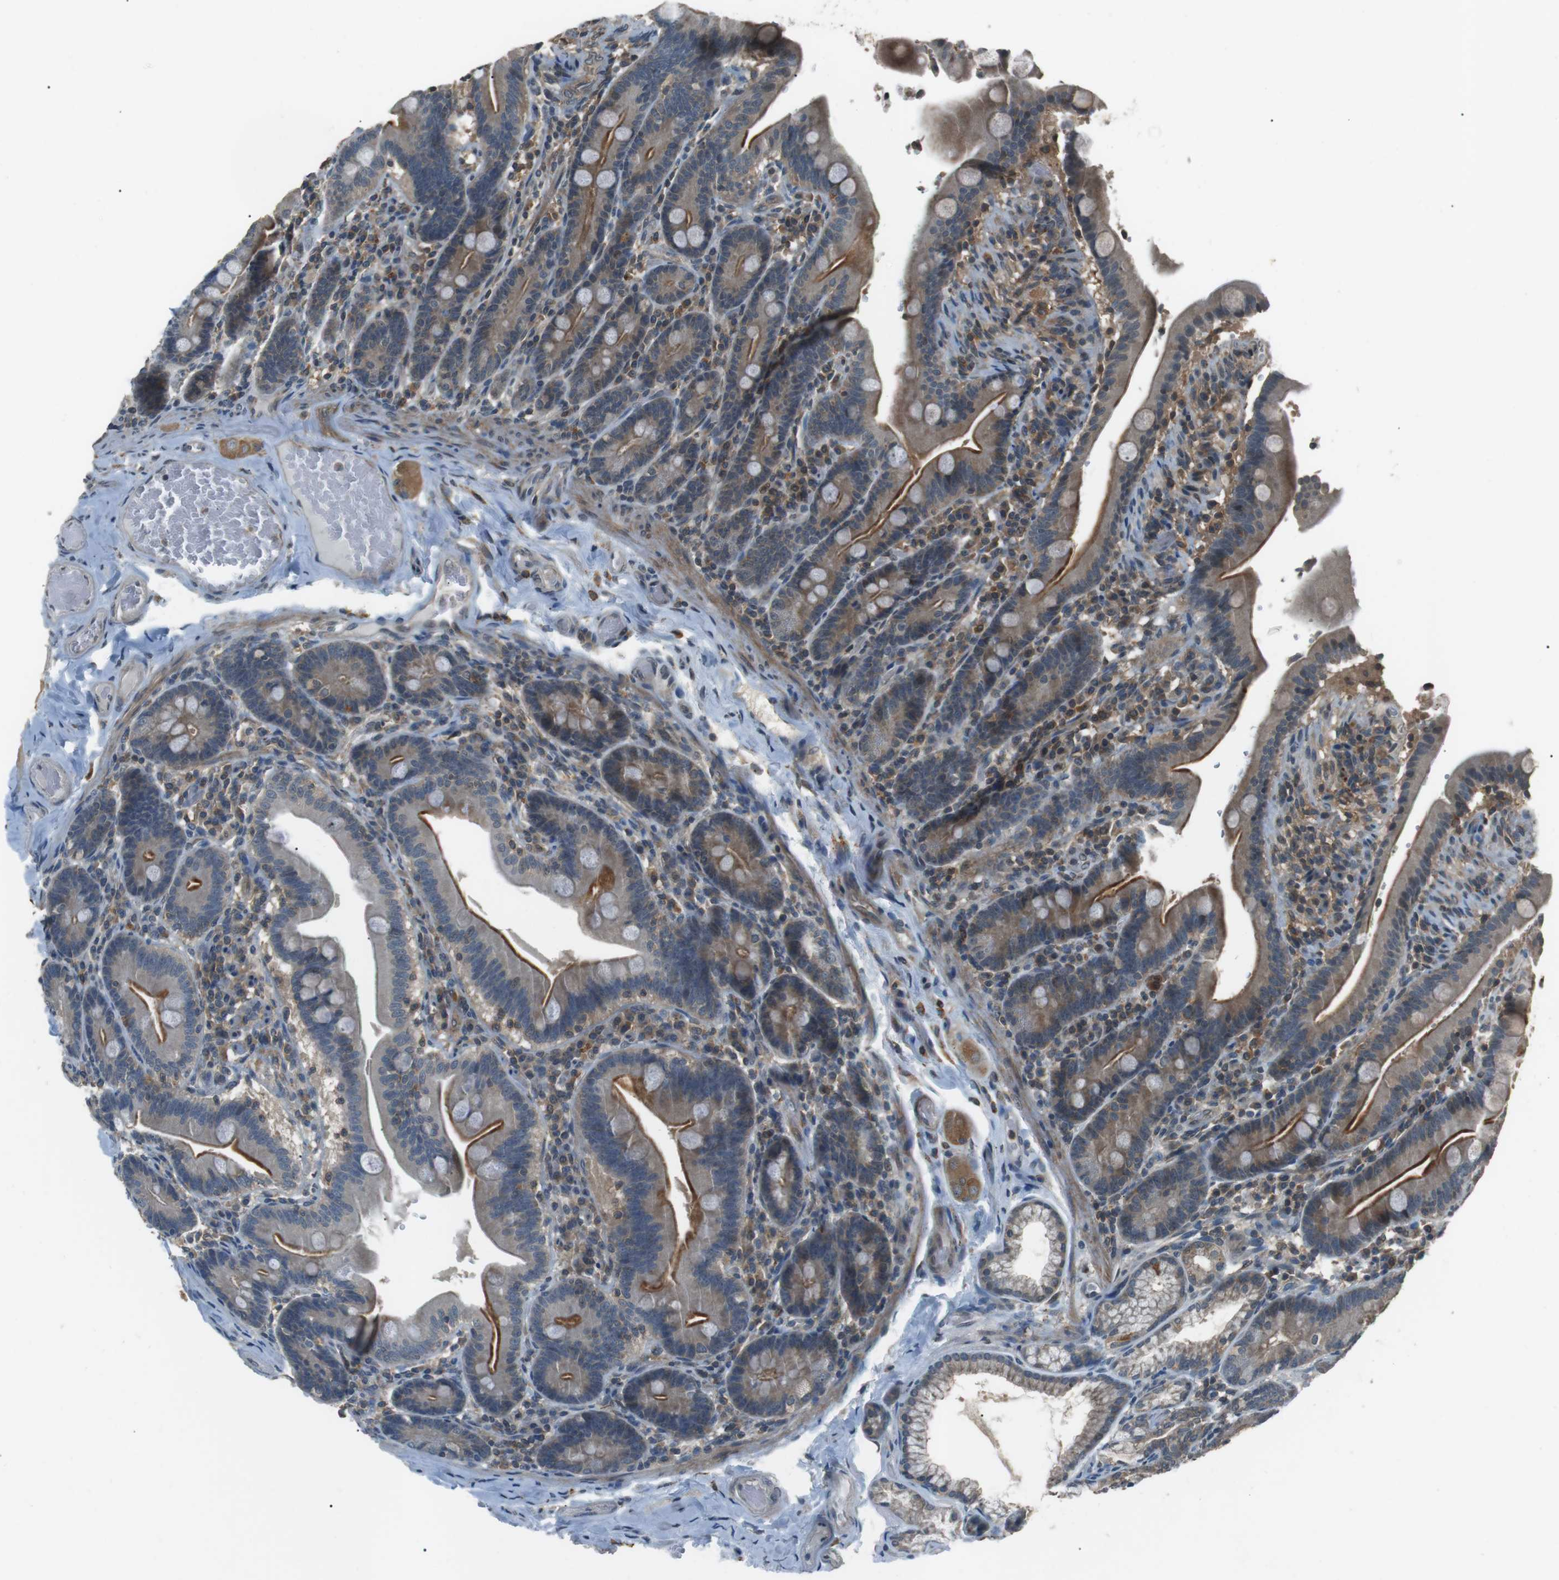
{"staining": {"intensity": "moderate", "quantity": "25%-75%", "location": "cytoplasmic/membranous"}, "tissue": "duodenum", "cell_type": "Glandular cells", "image_type": "normal", "snomed": [{"axis": "morphology", "description": "Normal tissue, NOS"}, {"axis": "topography", "description": "Duodenum"}], "caption": "Immunohistochemical staining of benign duodenum displays medium levels of moderate cytoplasmic/membranous expression in approximately 25%-75% of glandular cells.", "gene": "NEK7", "patient": {"sex": "male", "age": 54}}